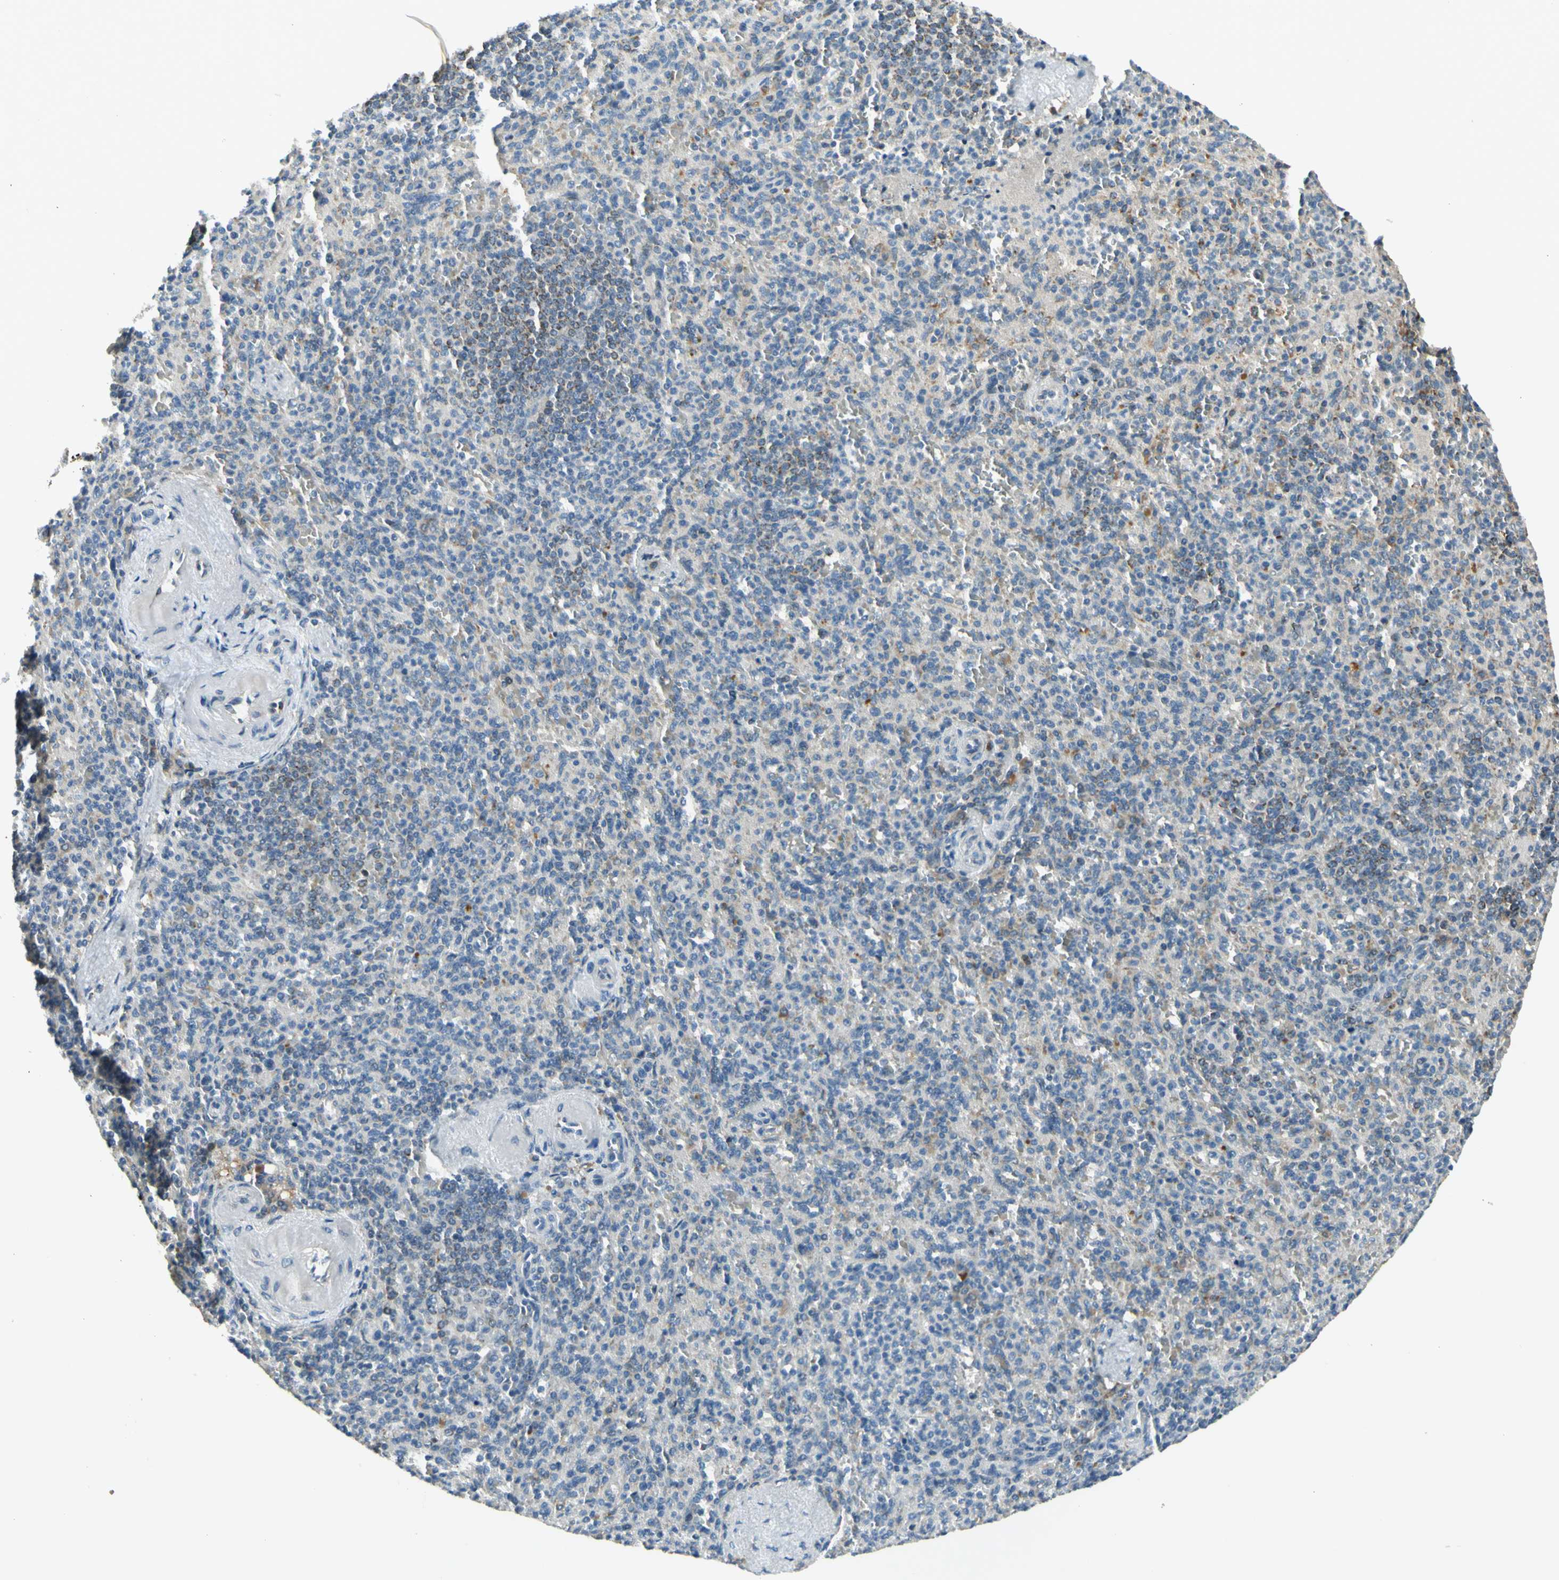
{"staining": {"intensity": "weak", "quantity": "25%-75%", "location": "cytoplasmic/membranous"}, "tissue": "spleen", "cell_type": "Cells in red pulp", "image_type": "normal", "snomed": [{"axis": "morphology", "description": "Normal tissue, NOS"}, {"axis": "topography", "description": "Spleen"}], "caption": "This is an image of immunohistochemistry (IHC) staining of benign spleen, which shows weak expression in the cytoplasmic/membranous of cells in red pulp.", "gene": "NPHP3", "patient": {"sex": "female", "age": 74}}